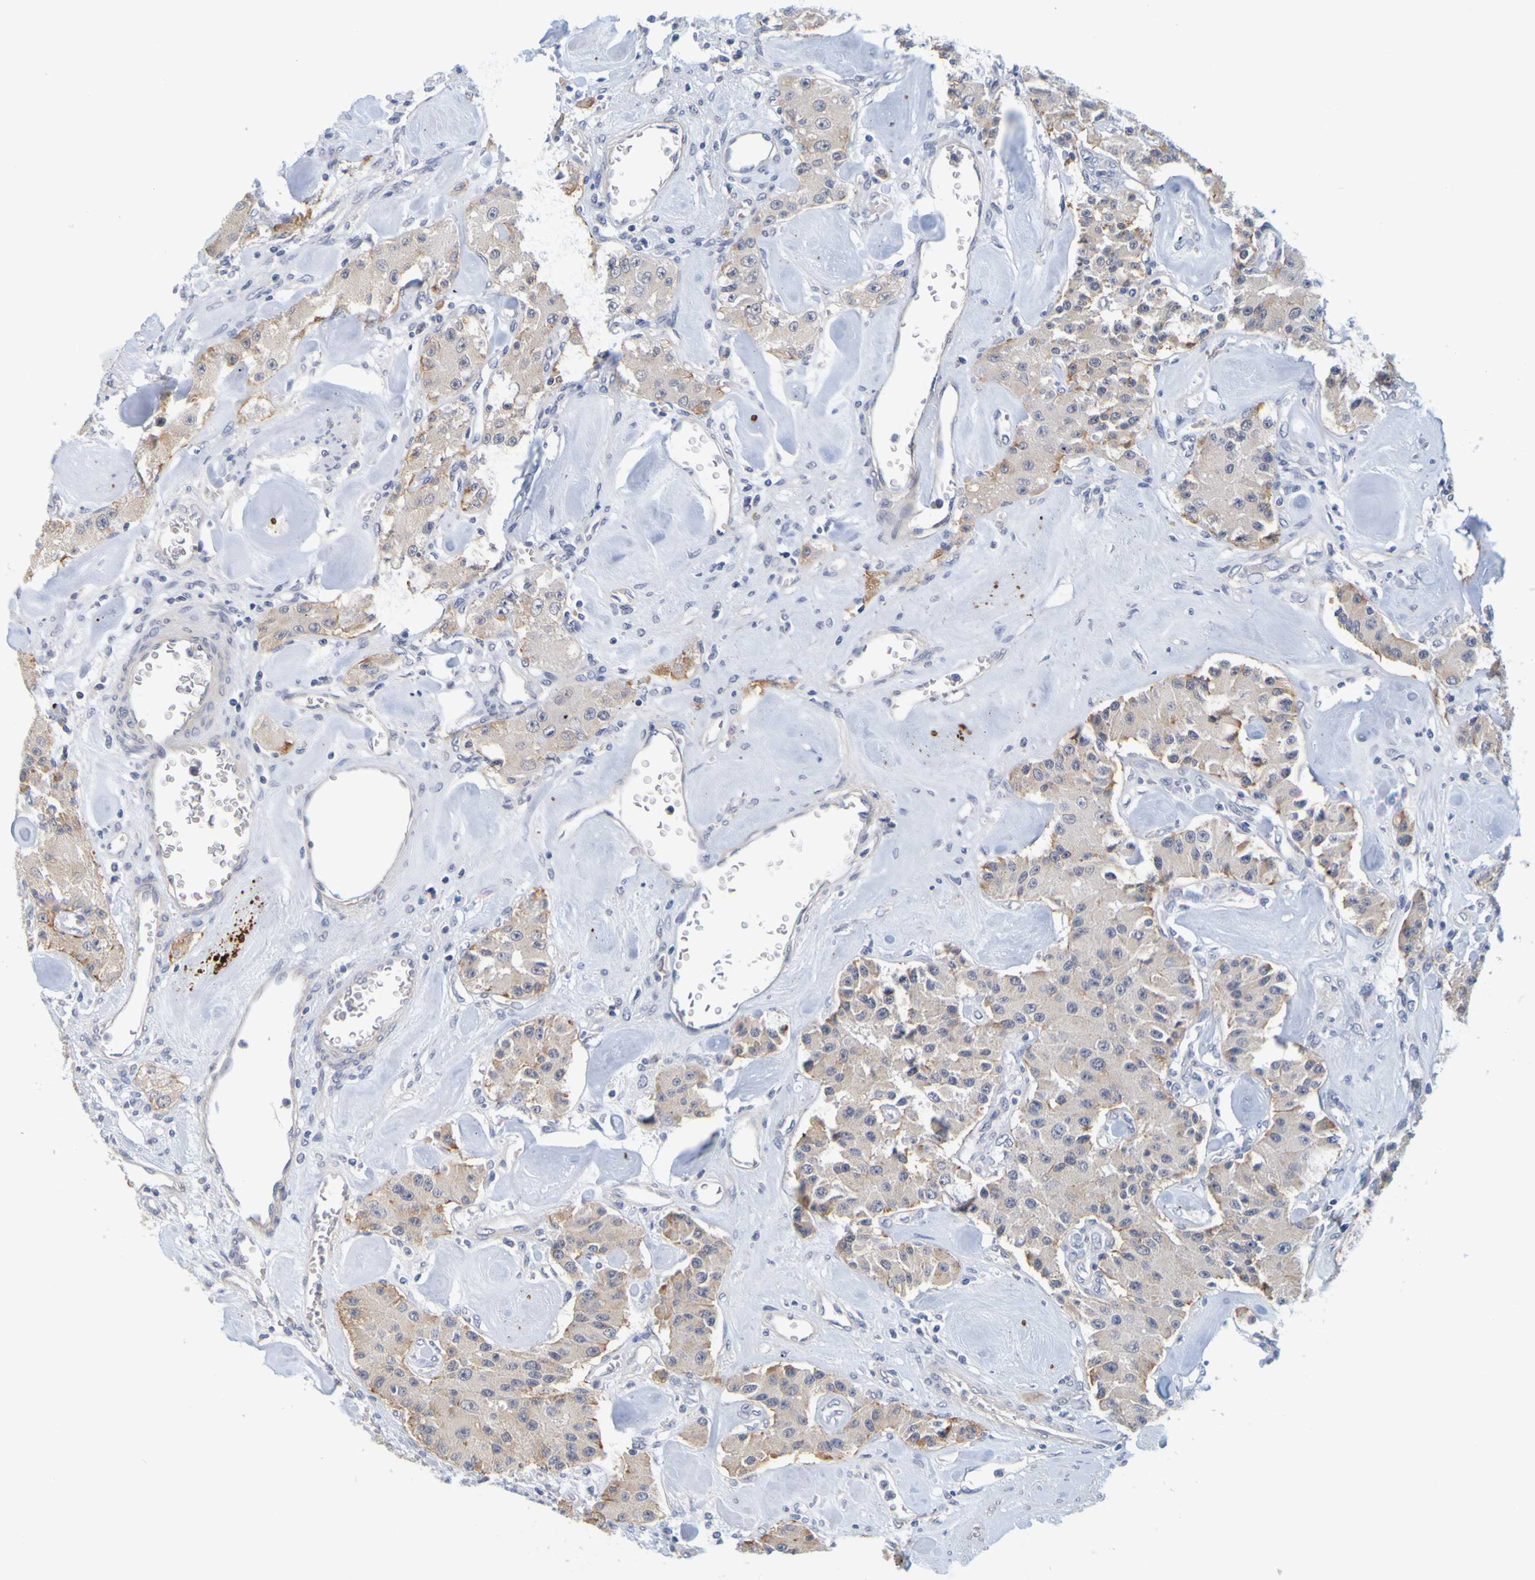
{"staining": {"intensity": "weak", "quantity": "25%-75%", "location": "cytoplasmic/membranous"}, "tissue": "carcinoid", "cell_type": "Tumor cells", "image_type": "cancer", "snomed": [{"axis": "morphology", "description": "Carcinoid, malignant, NOS"}, {"axis": "topography", "description": "Pancreas"}], "caption": "Weak cytoplasmic/membranous staining is identified in approximately 25%-75% of tumor cells in carcinoid.", "gene": "ENDOU", "patient": {"sex": "male", "age": 41}}